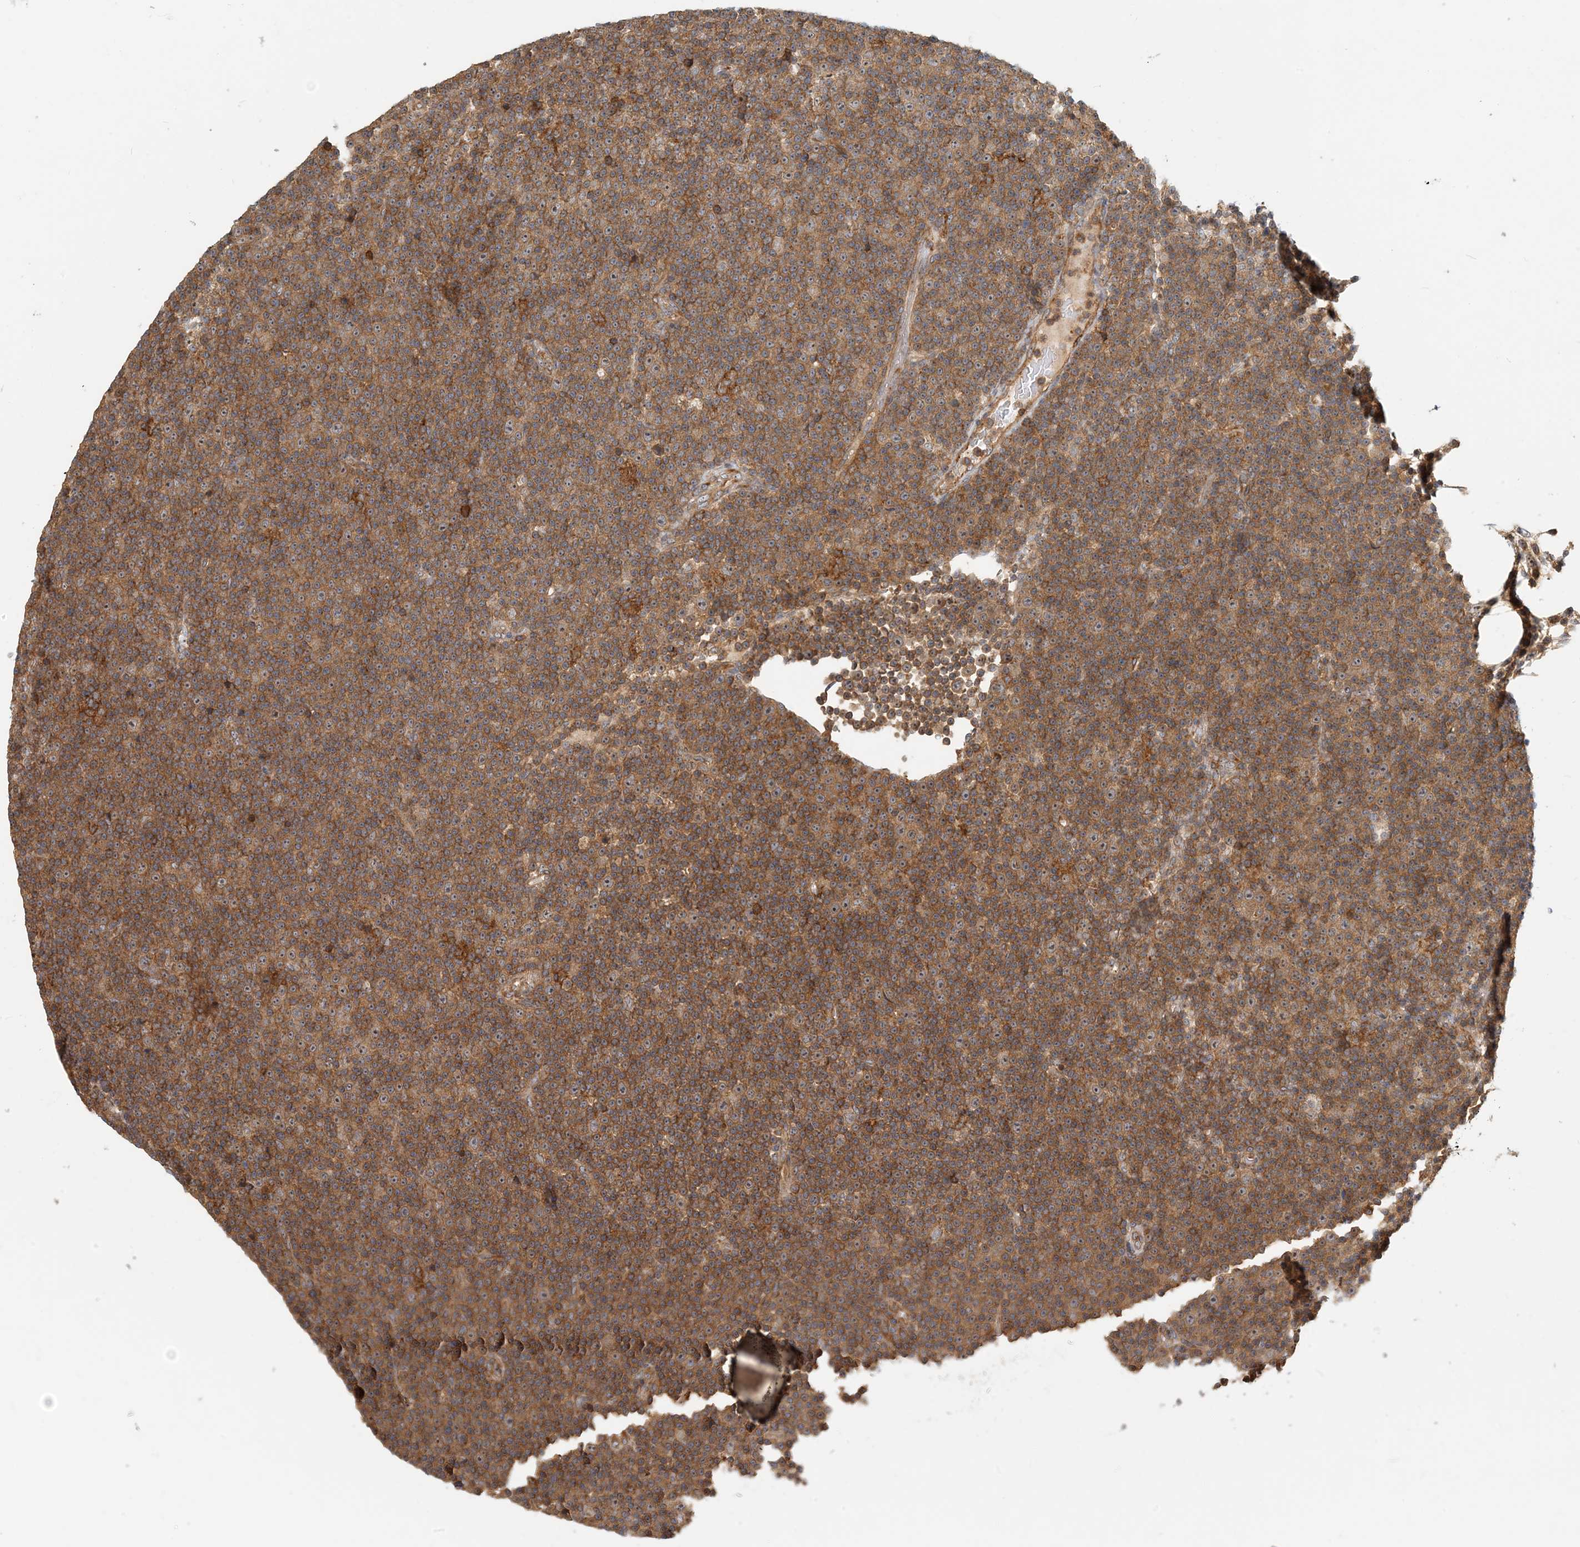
{"staining": {"intensity": "moderate", "quantity": ">75%", "location": "cytoplasmic/membranous"}, "tissue": "lymphoma", "cell_type": "Tumor cells", "image_type": "cancer", "snomed": [{"axis": "morphology", "description": "Malignant lymphoma, non-Hodgkin's type, Low grade"}, {"axis": "topography", "description": "Lymph node"}], "caption": "DAB immunohistochemical staining of human low-grade malignant lymphoma, non-Hodgkin's type shows moderate cytoplasmic/membranous protein expression in about >75% of tumor cells.", "gene": "COLEC11", "patient": {"sex": "female", "age": 67}}